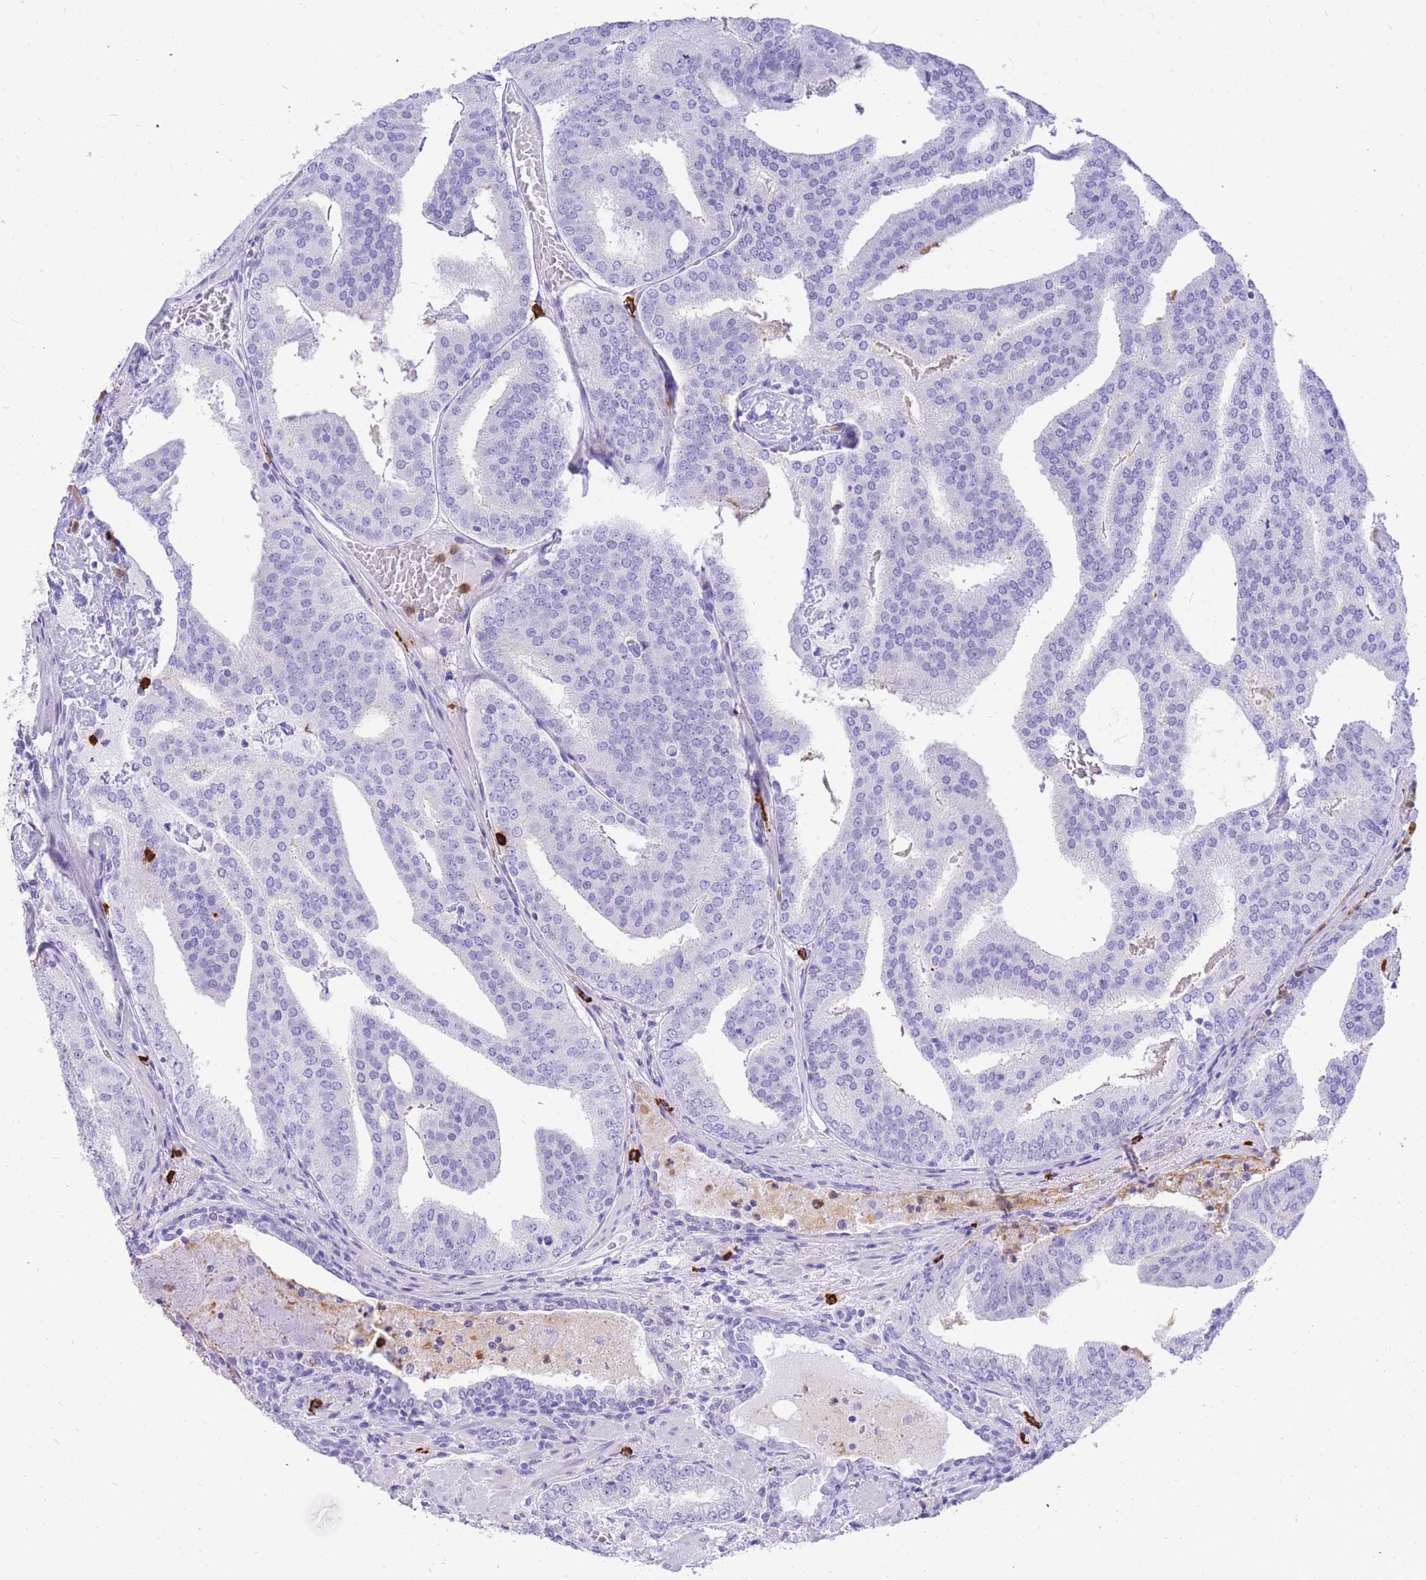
{"staining": {"intensity": "negative", "quantity": "none", "location": "none"}, "tissue": "prostate cancer", "cell_type": "Tumor cells", "image_type": "cancer", "snomed": [{"axis": "morphology", "description": "Adenocarcinoma, High grade"}, {"axis": "topography", "description": "Prostate"}], "caption": "An image of prostate adenocarcinoma (high-grade) stained for a protein shows no brown staining in tumor cells. (Stains: DAB (3,3'-diaminobenzidine) IHC with hematoxylin counter stain, Microscopy: brightfield microscopy at high magnification).", "gene": "HERC1", "patient": {"sex": "male", "age": 68}}